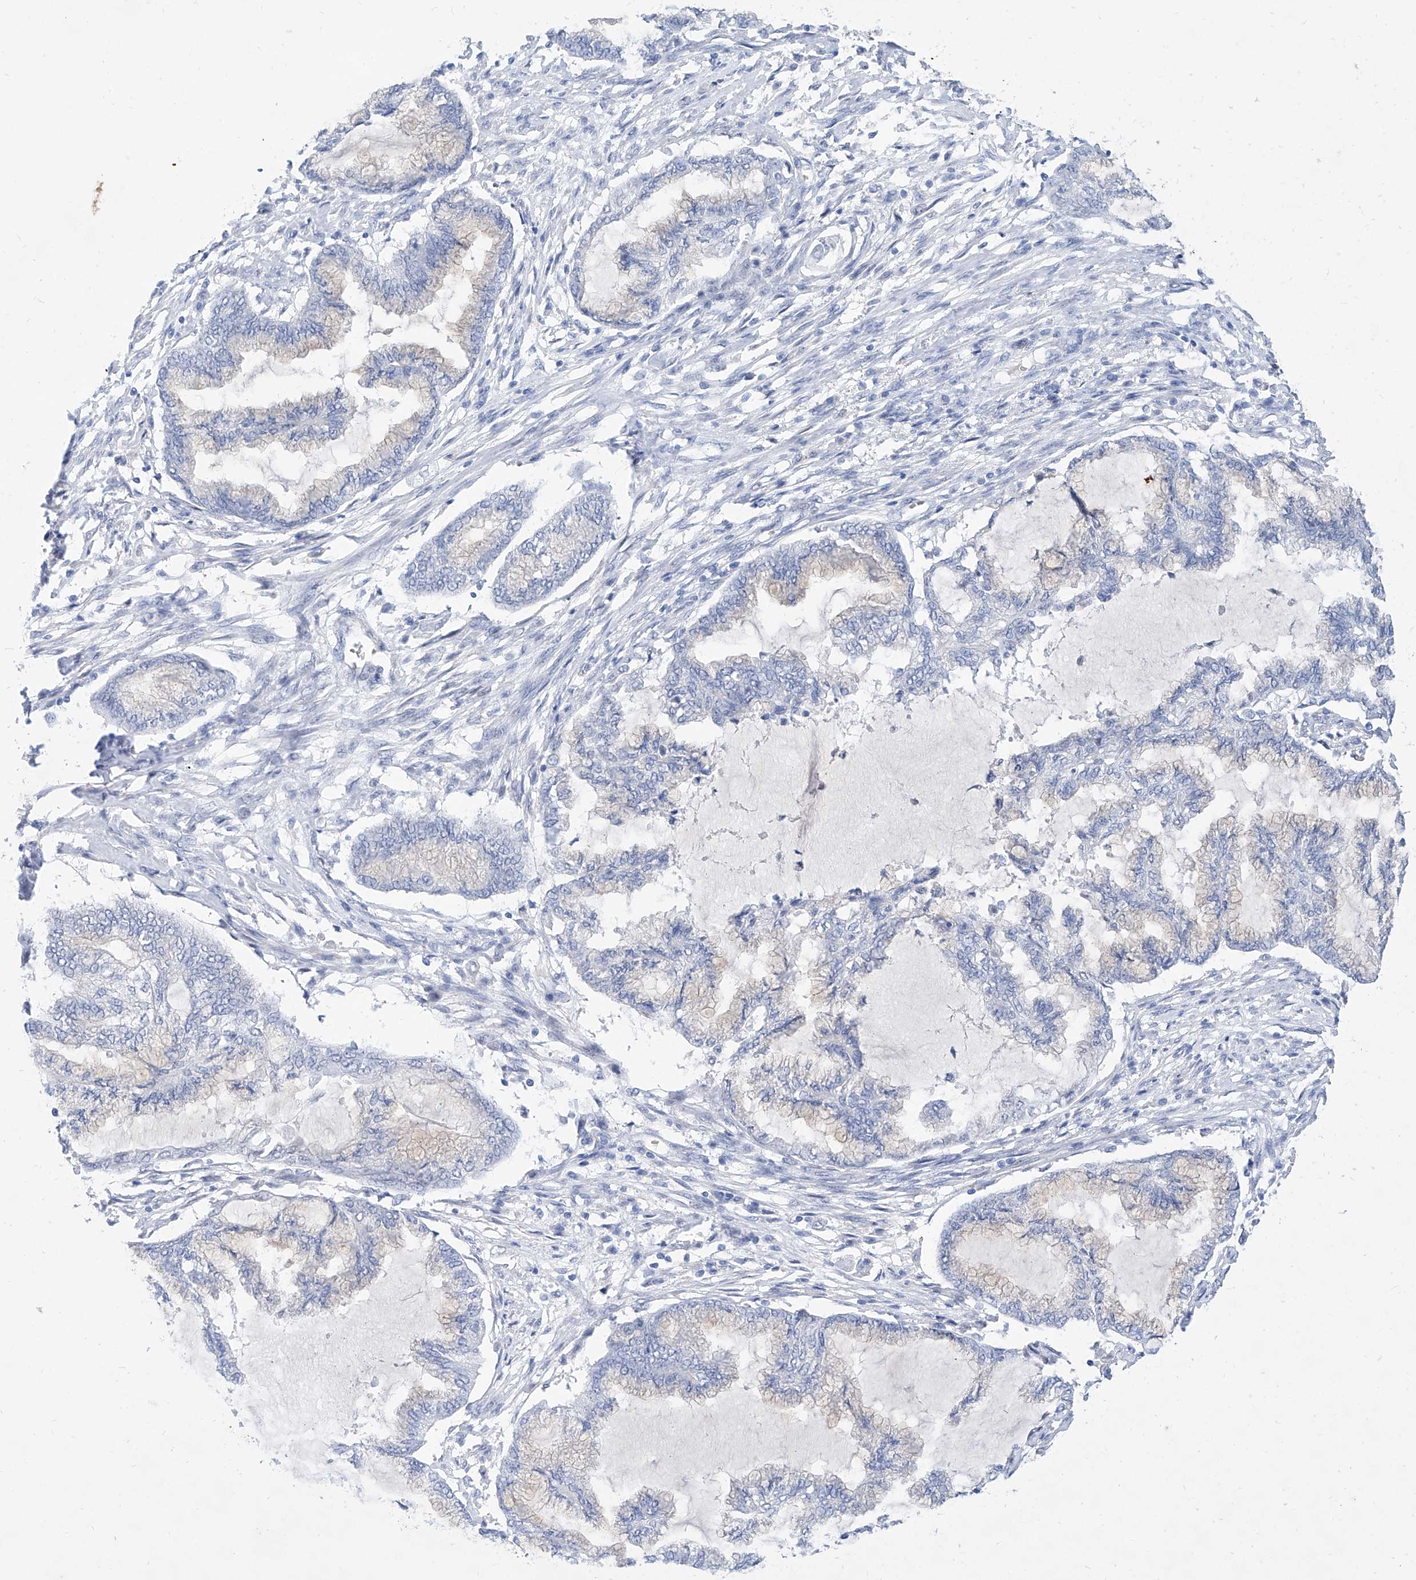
{"staining": {"intensity": "negative", "quantity": "none", "location": "none"}, "tissue": "endometrial cancer", "cell_type": "Tumor cells", "image_type": "cancer", "snomed": [{"axis": "morphology", "description": "Adenocarcinoma, NOS"}, {"axis": "topography", "description": "Endometrium"}], "caption": "Immunohistochemistry (IHC) of human adenocarcinoma (endometrial) demonstrates no positivity in tumor cells.", "gene": "BPTF", "patient": {"sex": "female", "age": 86}}